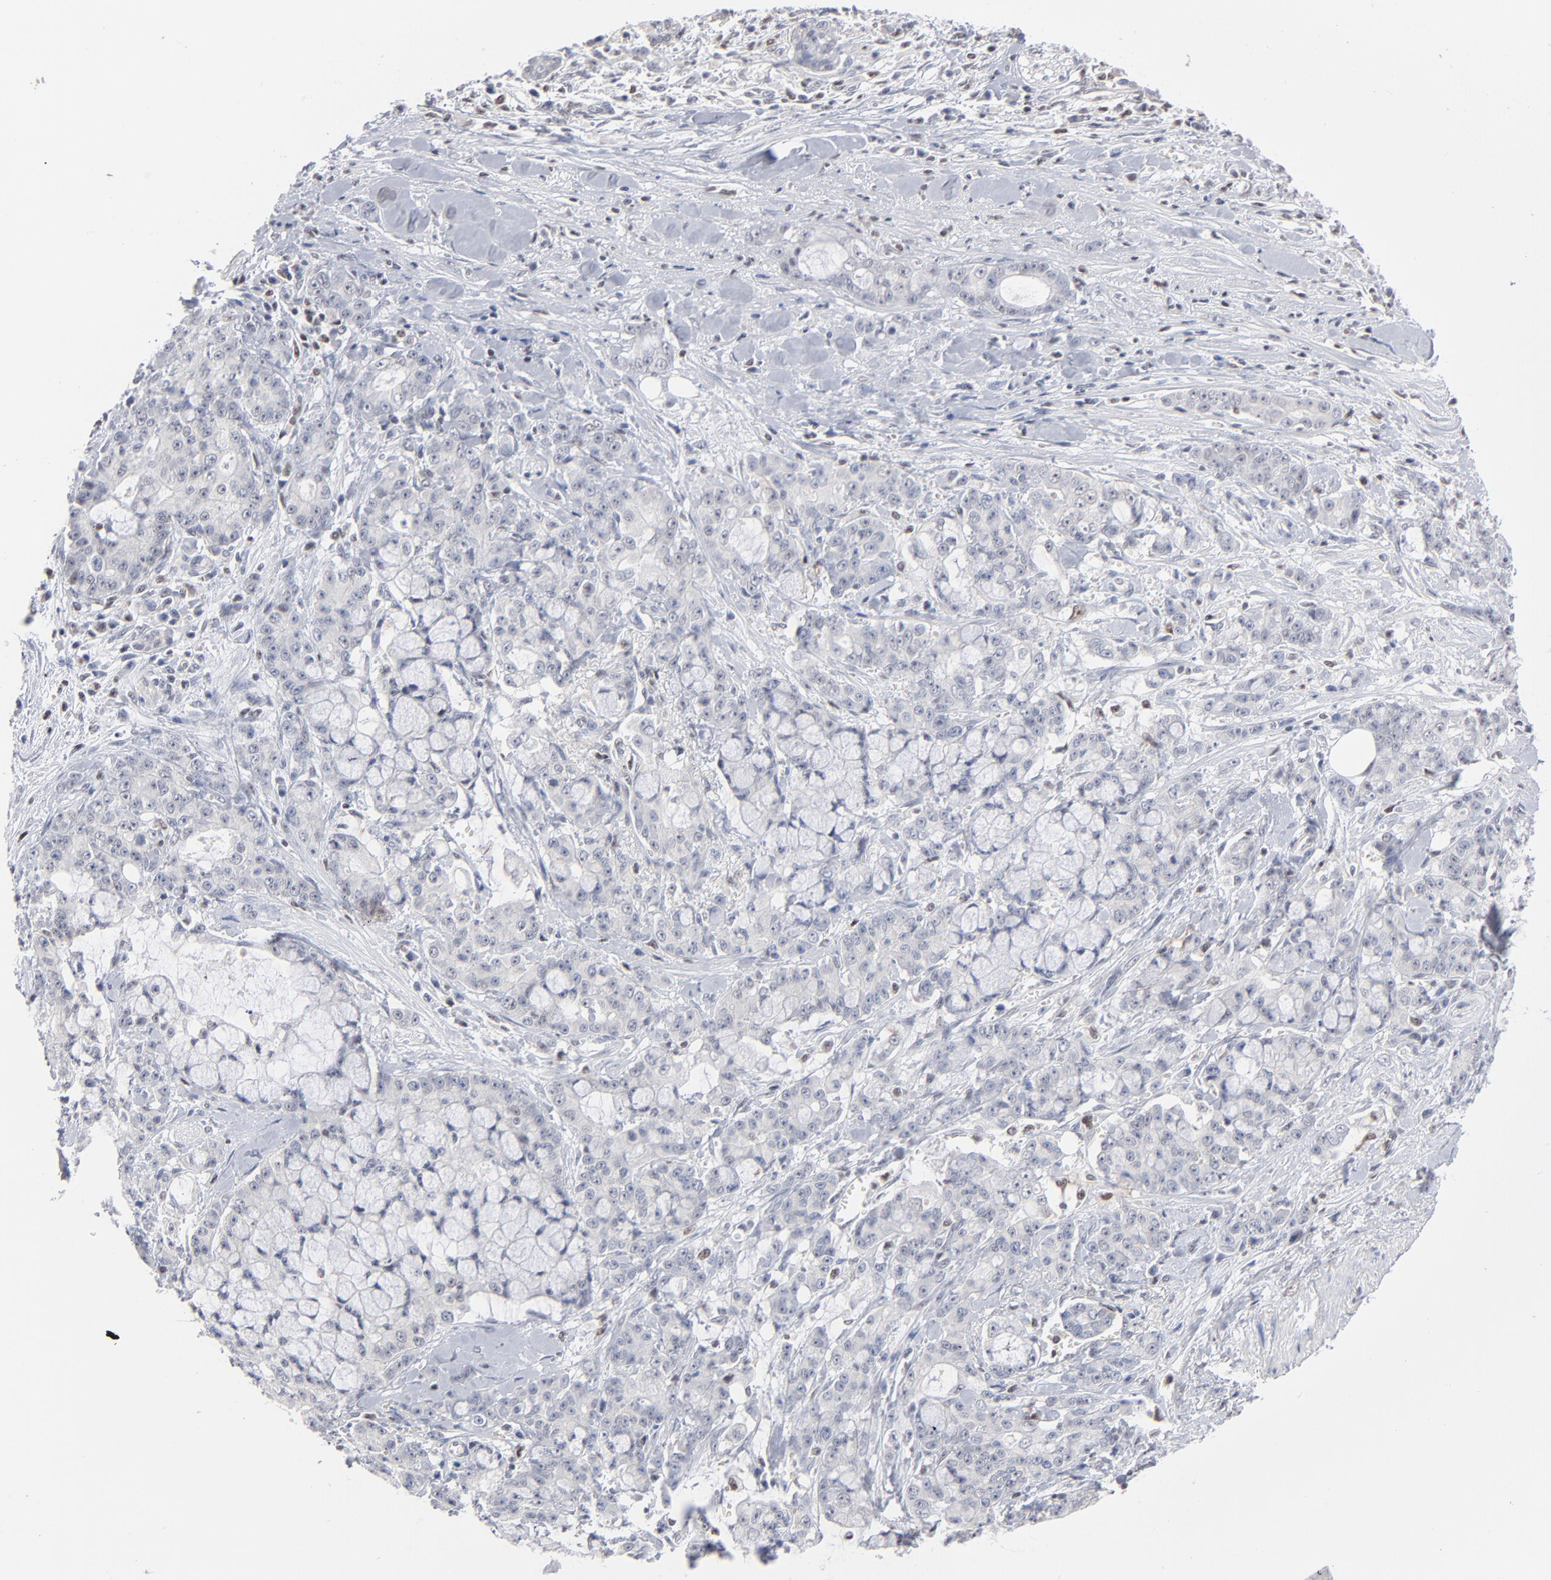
{"staining": {"intensity": "negative", "quantity": "none", "location": "none"}, "tissue": "pancreatic cancer", "cell_type": "Tumor cells", "image_type": "cancer", "snomed": [{"axis": "morphology", "description": "Adenocarcinoma, NOS"}, {"axis": "topography", "description": "Pancreas"}], "caption": "Tumor cells show no significant protein staining in adenocarcinoma (pancreatic).", "gene": "MAX", "patient": {"sex": "female", "age": 73}}